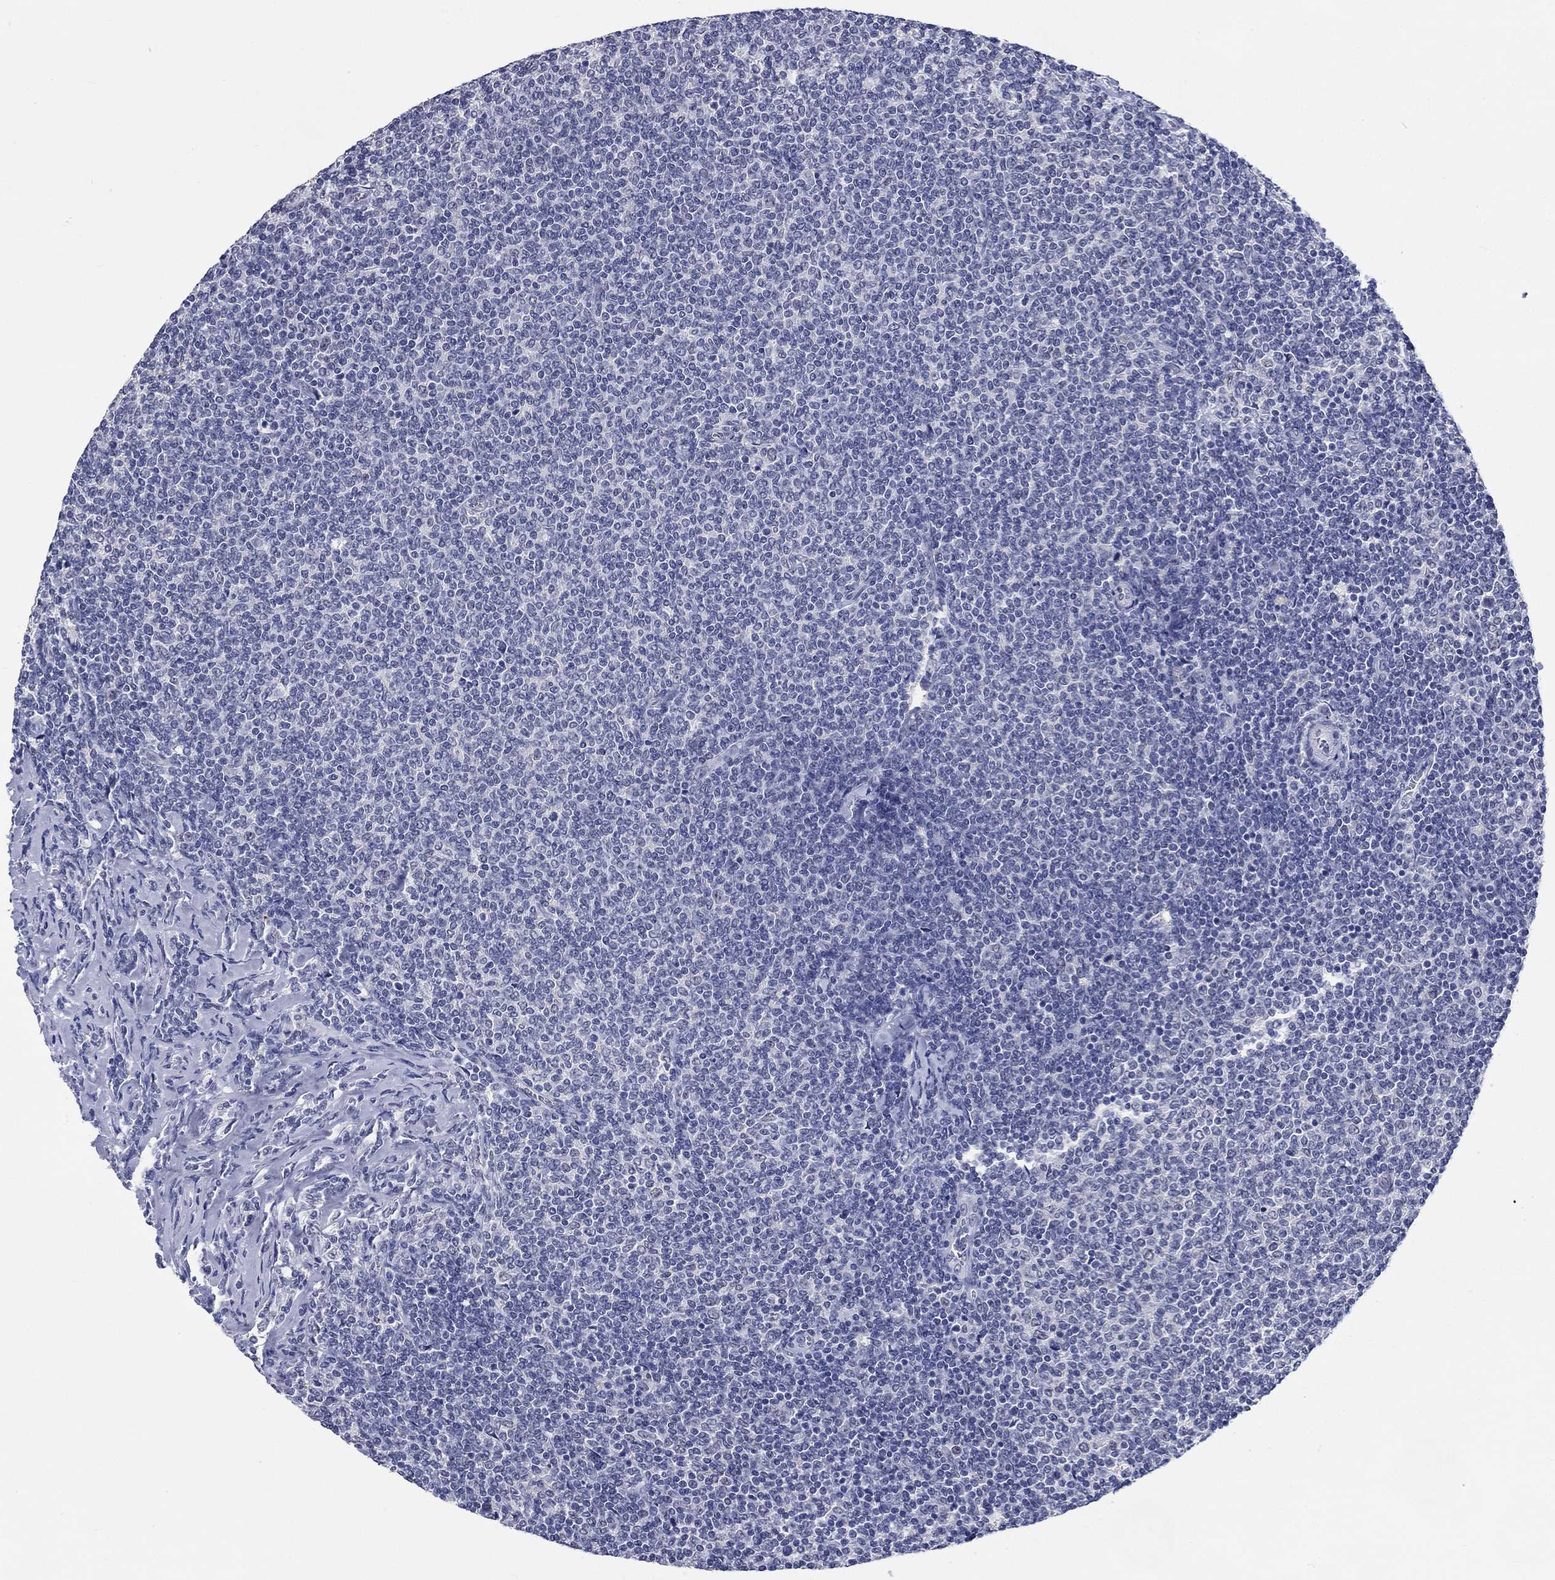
{"staining": {"intensity": "negative", "quantity": "none", "location": "none"}, "tissue": "lymphoma", "cell_type": "Tumor cells", "image_type": "cancer", "snomed": [{"axis": "morphology", "description": "Malignant lymphoma, non-Hodgkin's type, Low grade"}, {"axis": "topography", "description": "Lymph node"}], "caption": "Immunohistochemistry (IHC) image of neoplastic tissue: human malignant lymphoma, non-Hodgkin's type (low-grade) stained with DAB (3,3'-diaminobenzidine) exhibits no significant protein staining in tumor cells.", "gene": "GRIN1", "patient": {"sex": "male", "age": 52}}